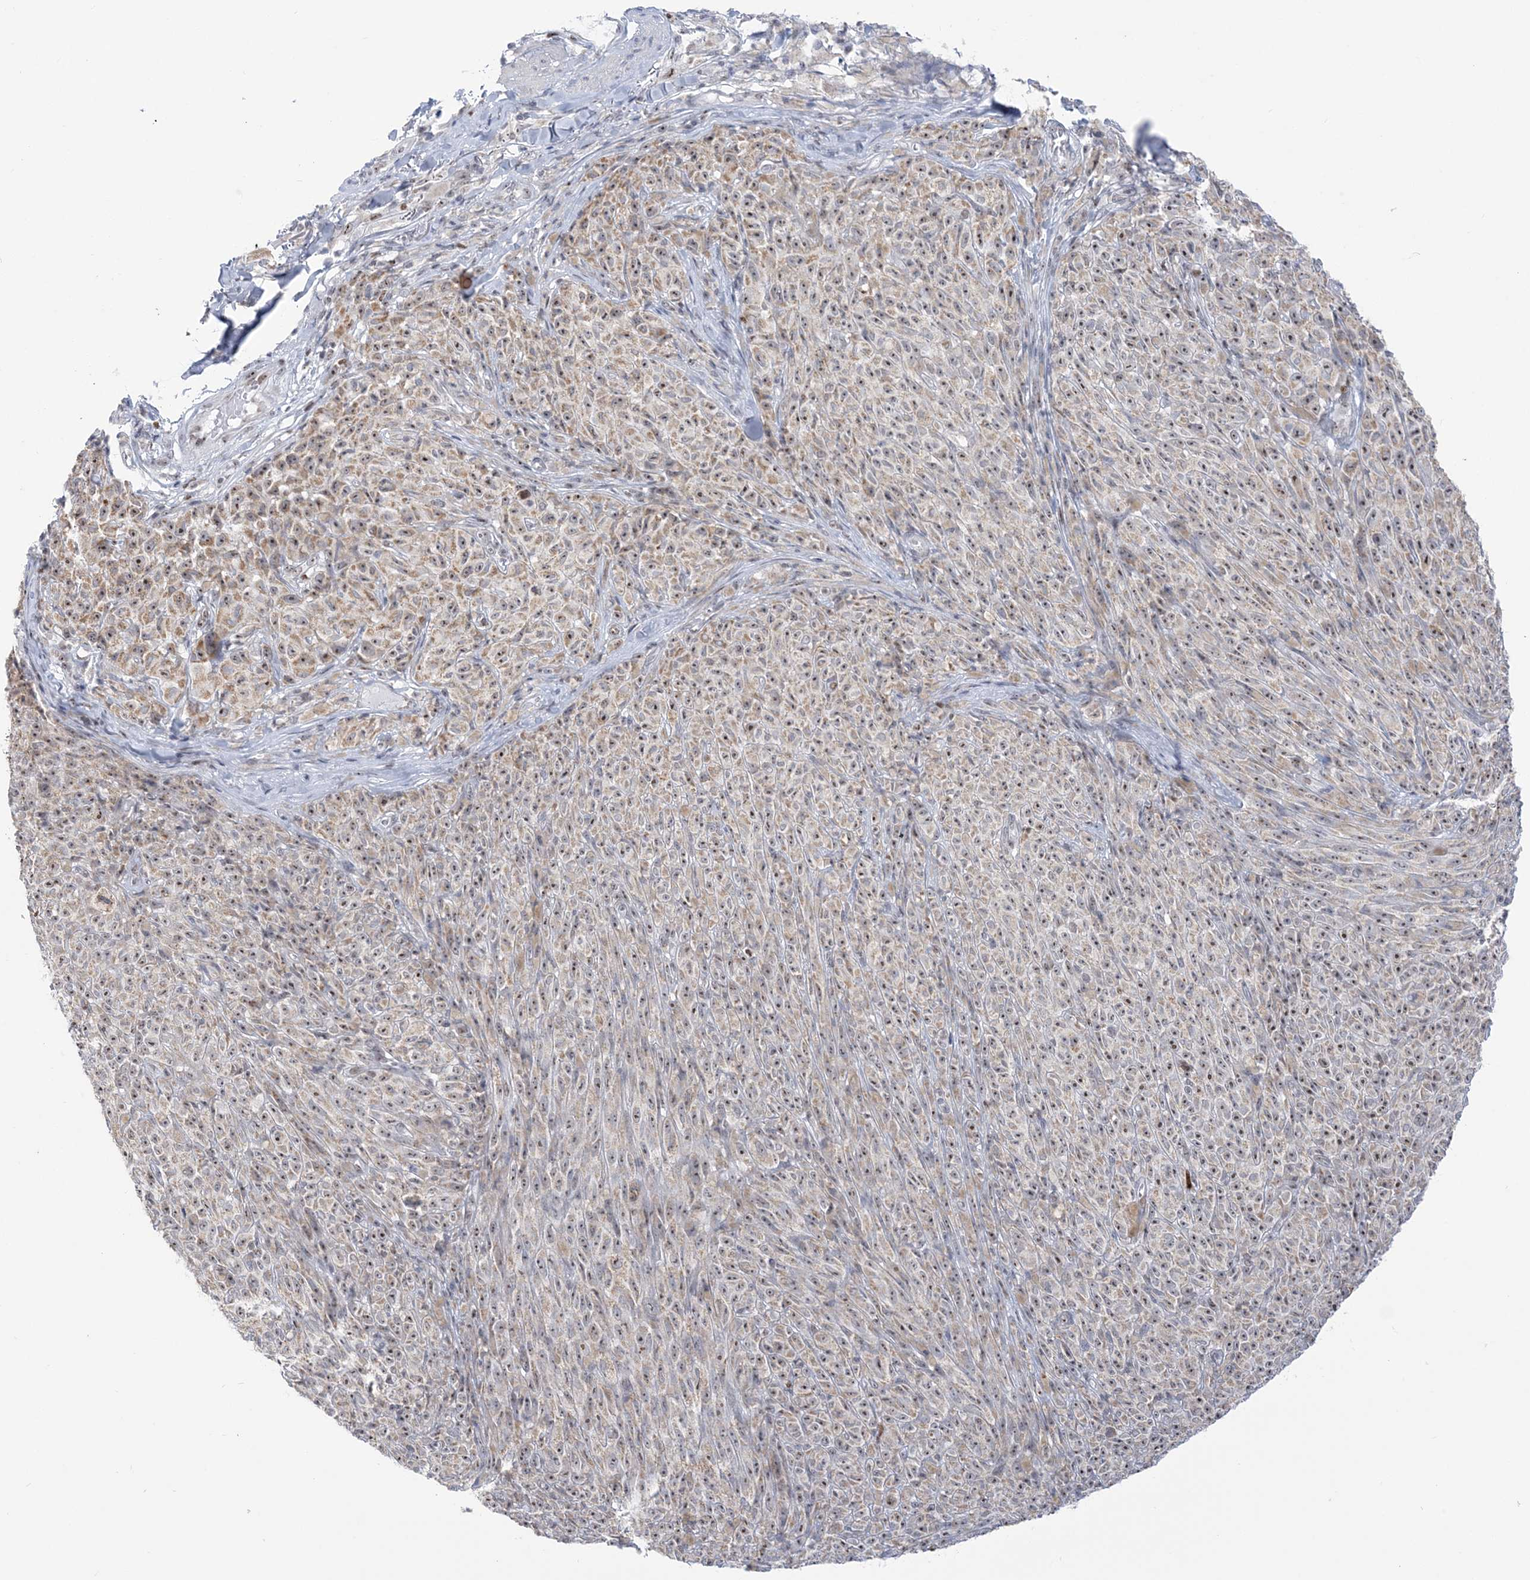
{"staining": {"intensity": "weak", "quantity": ">75%", "location": "cytoplasmic/membranous,nuclear"}, "tissue": "melanoma", "cell_type": "Tumor cells", "image_type": "cancer", "snomed": [{"axis": "morphology", "description": "Malignant melanoma, NOS"}, {"axis": "topography", "description": "Skin"}], "caption": "Immunohistochemical staining of melanoma shows weak cytoplasmic/membranous and nuclear protein expression in approximately >75% of tumor cells. The staining is performed using DAB (3,3'-diaminobenzidine) brown chromogen to label protein expression. The nuclei are counter-stained blue using hematoxylin.", "gene": "DDX21", "patient": {"sex": "female", "age": 82}}